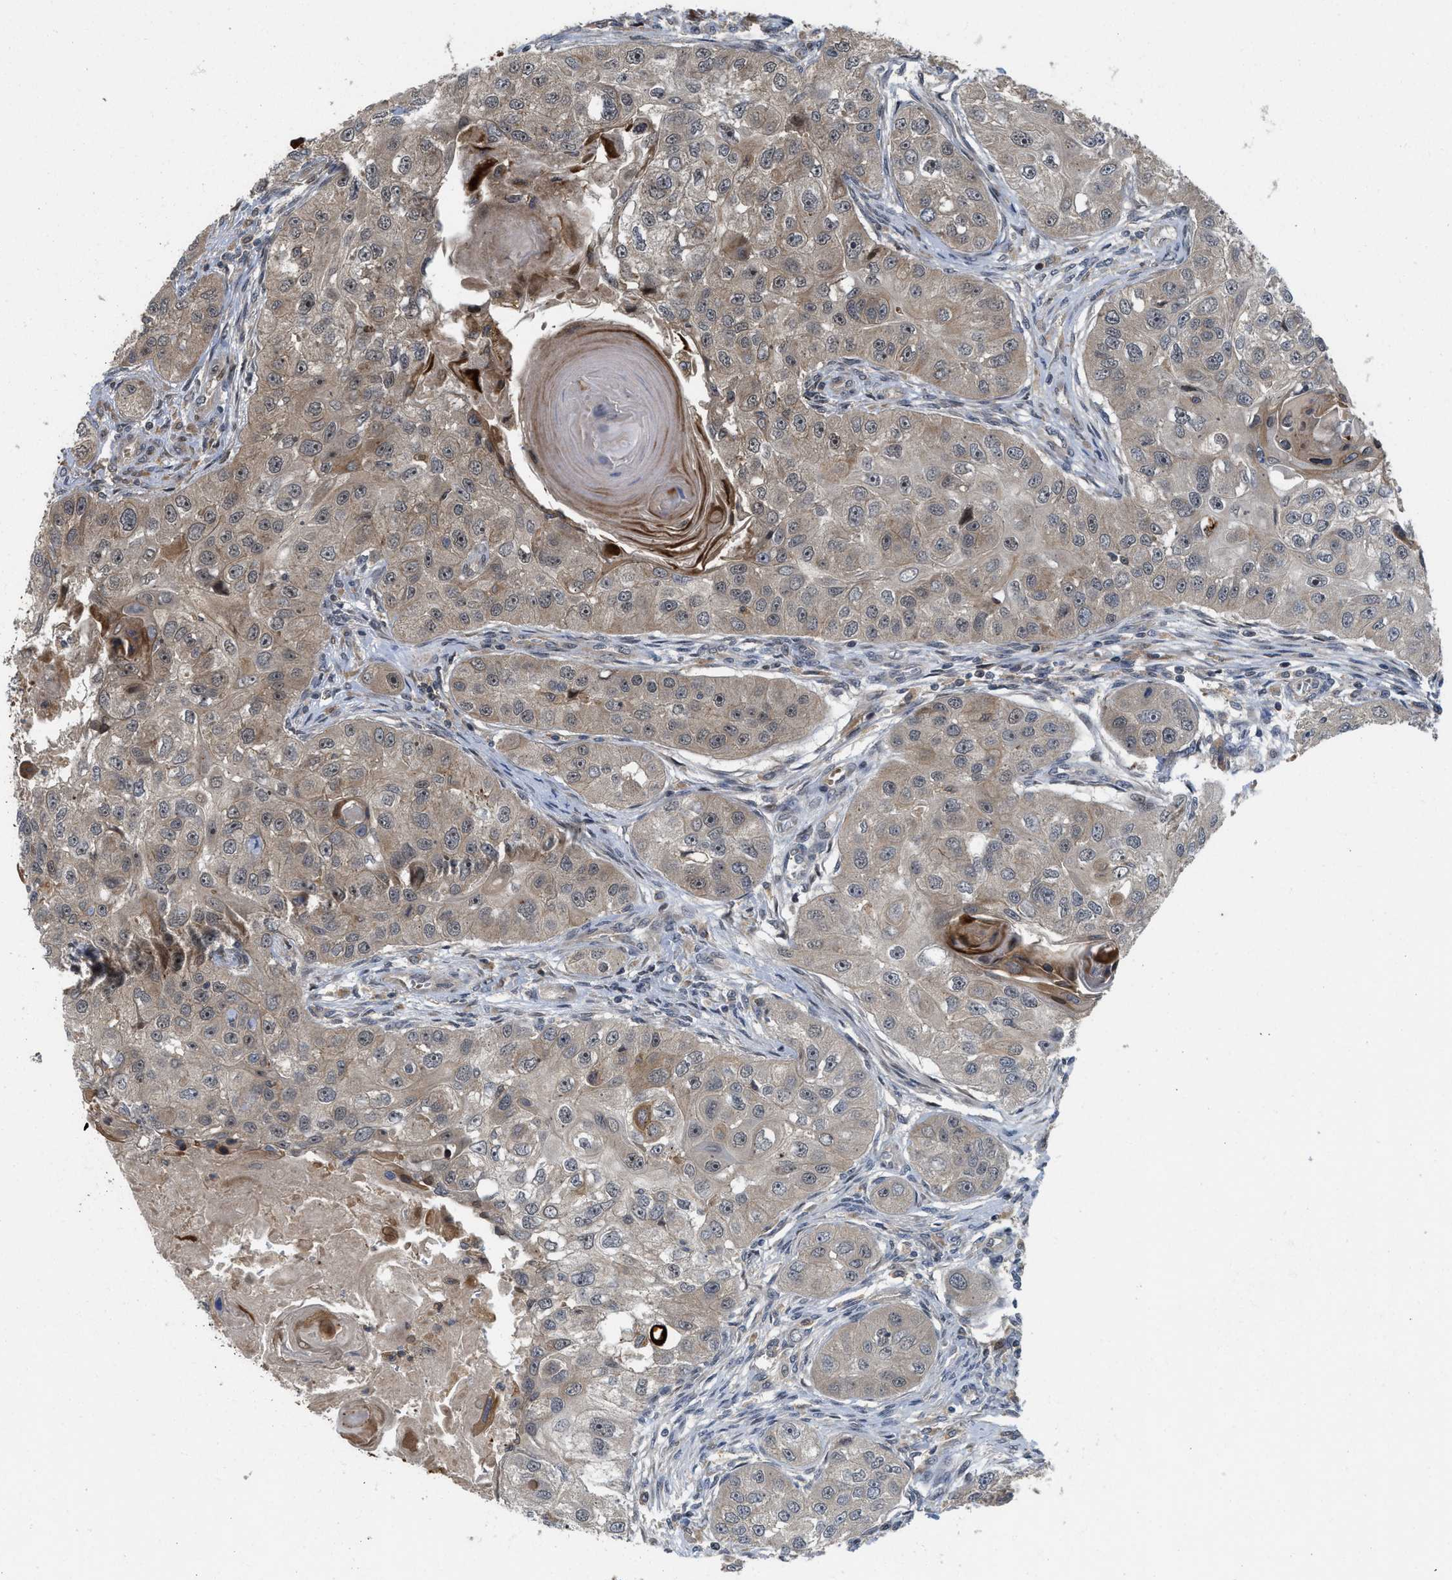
{"staining": {"intensity": "moderate", "quantity": "<25%", "location": "cytoplasmic/membranous,nuclear"}, "tissue": "head and neck cancer", "cell_type": "Tumor cells", "image_type": "cancer", "snomed": [{"axis": "morphology", "description": "Normal tissue, NOS"}, {"axis": "morphology", "description": "Squamous cell carcinoma, NOS"}, {"axis": "topography", "description": "Skeletal muscle"}, {"axis": "topography", "description": "Head-Neck"}], "caption": "The photomicrograph reveals a brown stain indicating the presence of a protein in the cytoplasmic/membranous and nuclear of tumor cells in squamous cell carcinoma (head and neck).", "gene": "DNAJC28", "patient": {"sex": "male", "age": 51}}